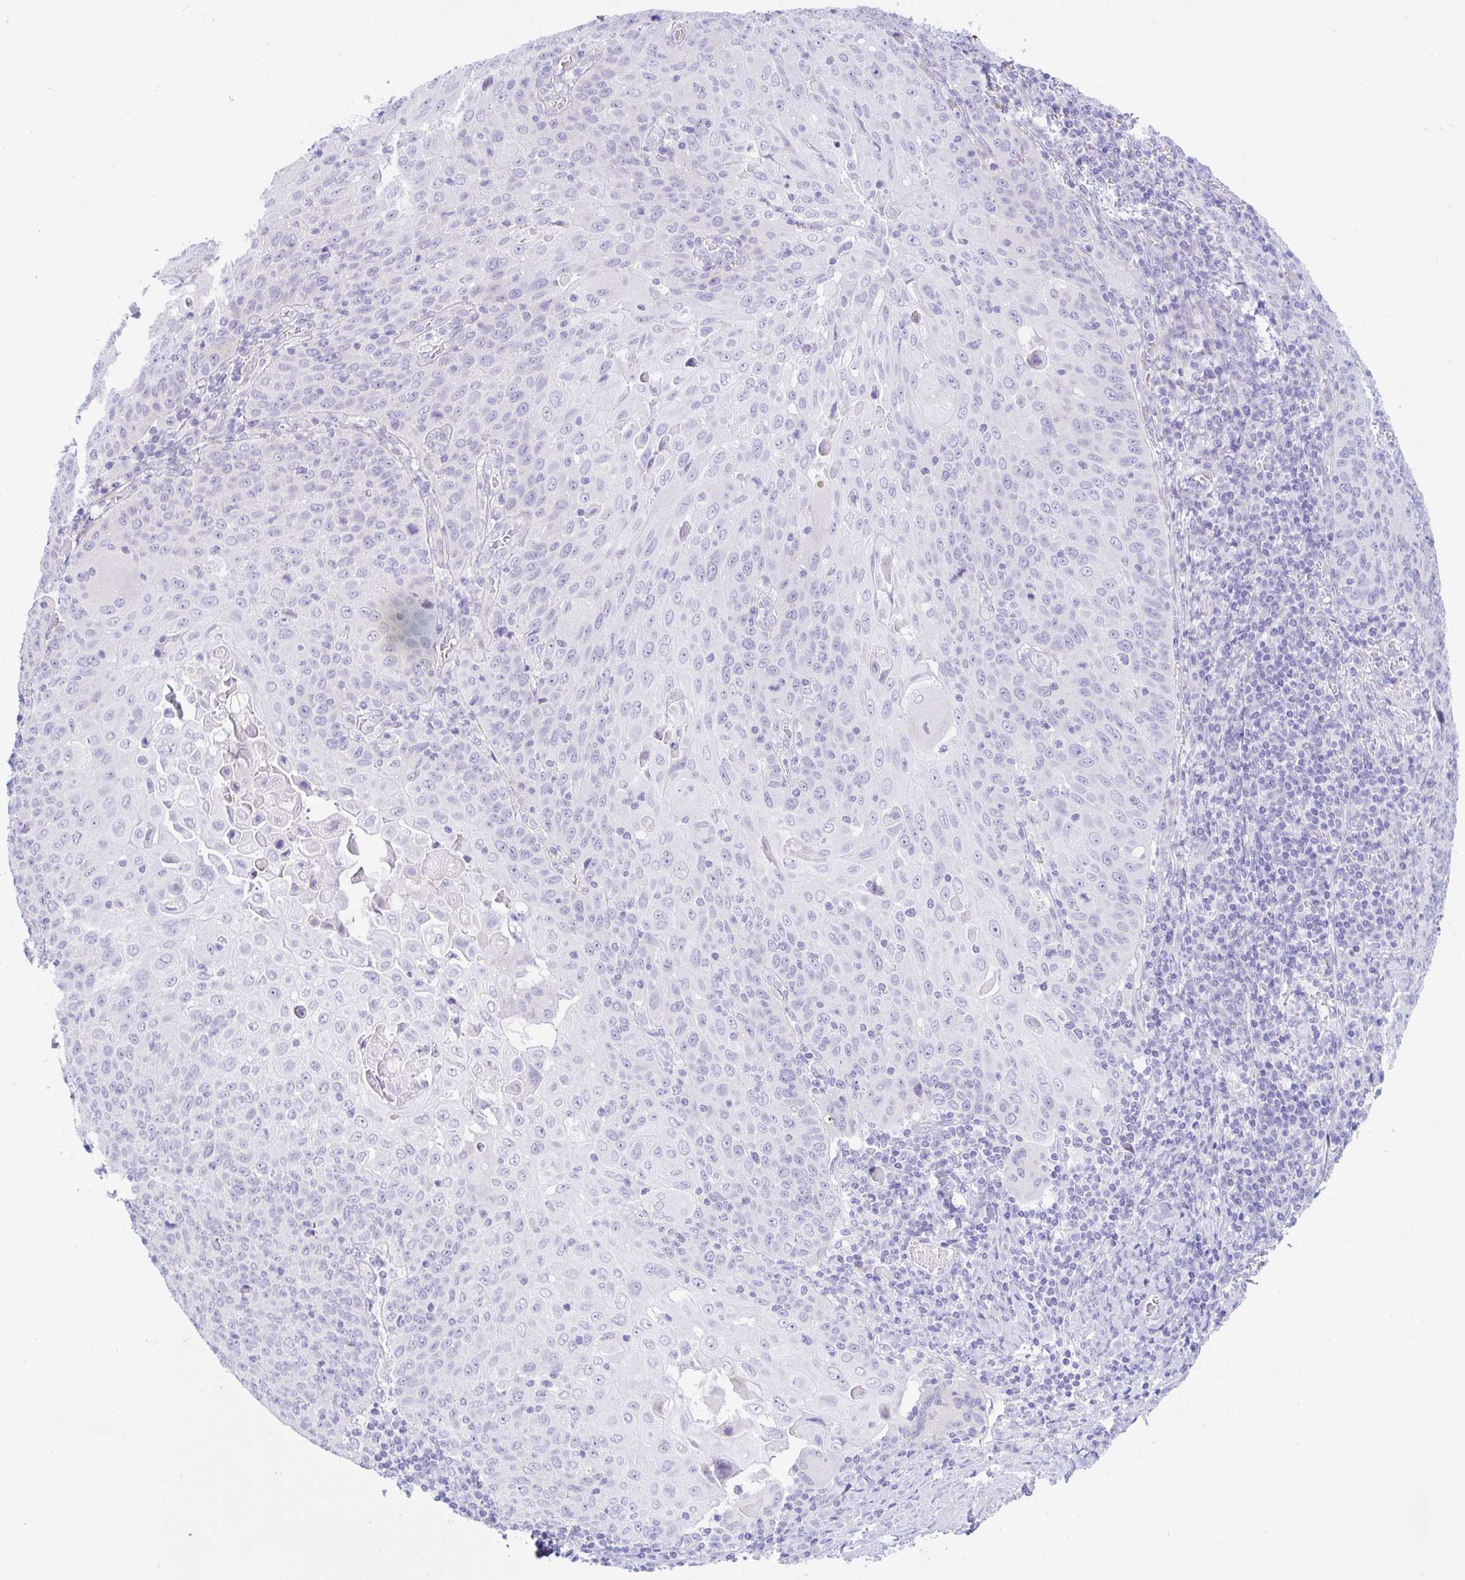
{"staining": {"intensity": "negative", "quantity": "none", "location": "none"}, "tissue": "cervical cancer", "cell_type": "Tumor cells", "image_type": "cancer", "snomed": [{"axis": "morphology", "description": "Squamous cell carcinoma, NOS"}, {"axis": "topography", "description": "Cervix"}], "caption": "An image of cervical cancer (squamous cell carcinoma) stained for a protein reveals no brown staining in tumor cells.", "gene": "PINLYP", "patient": {"sex": "female", "age": 65}}